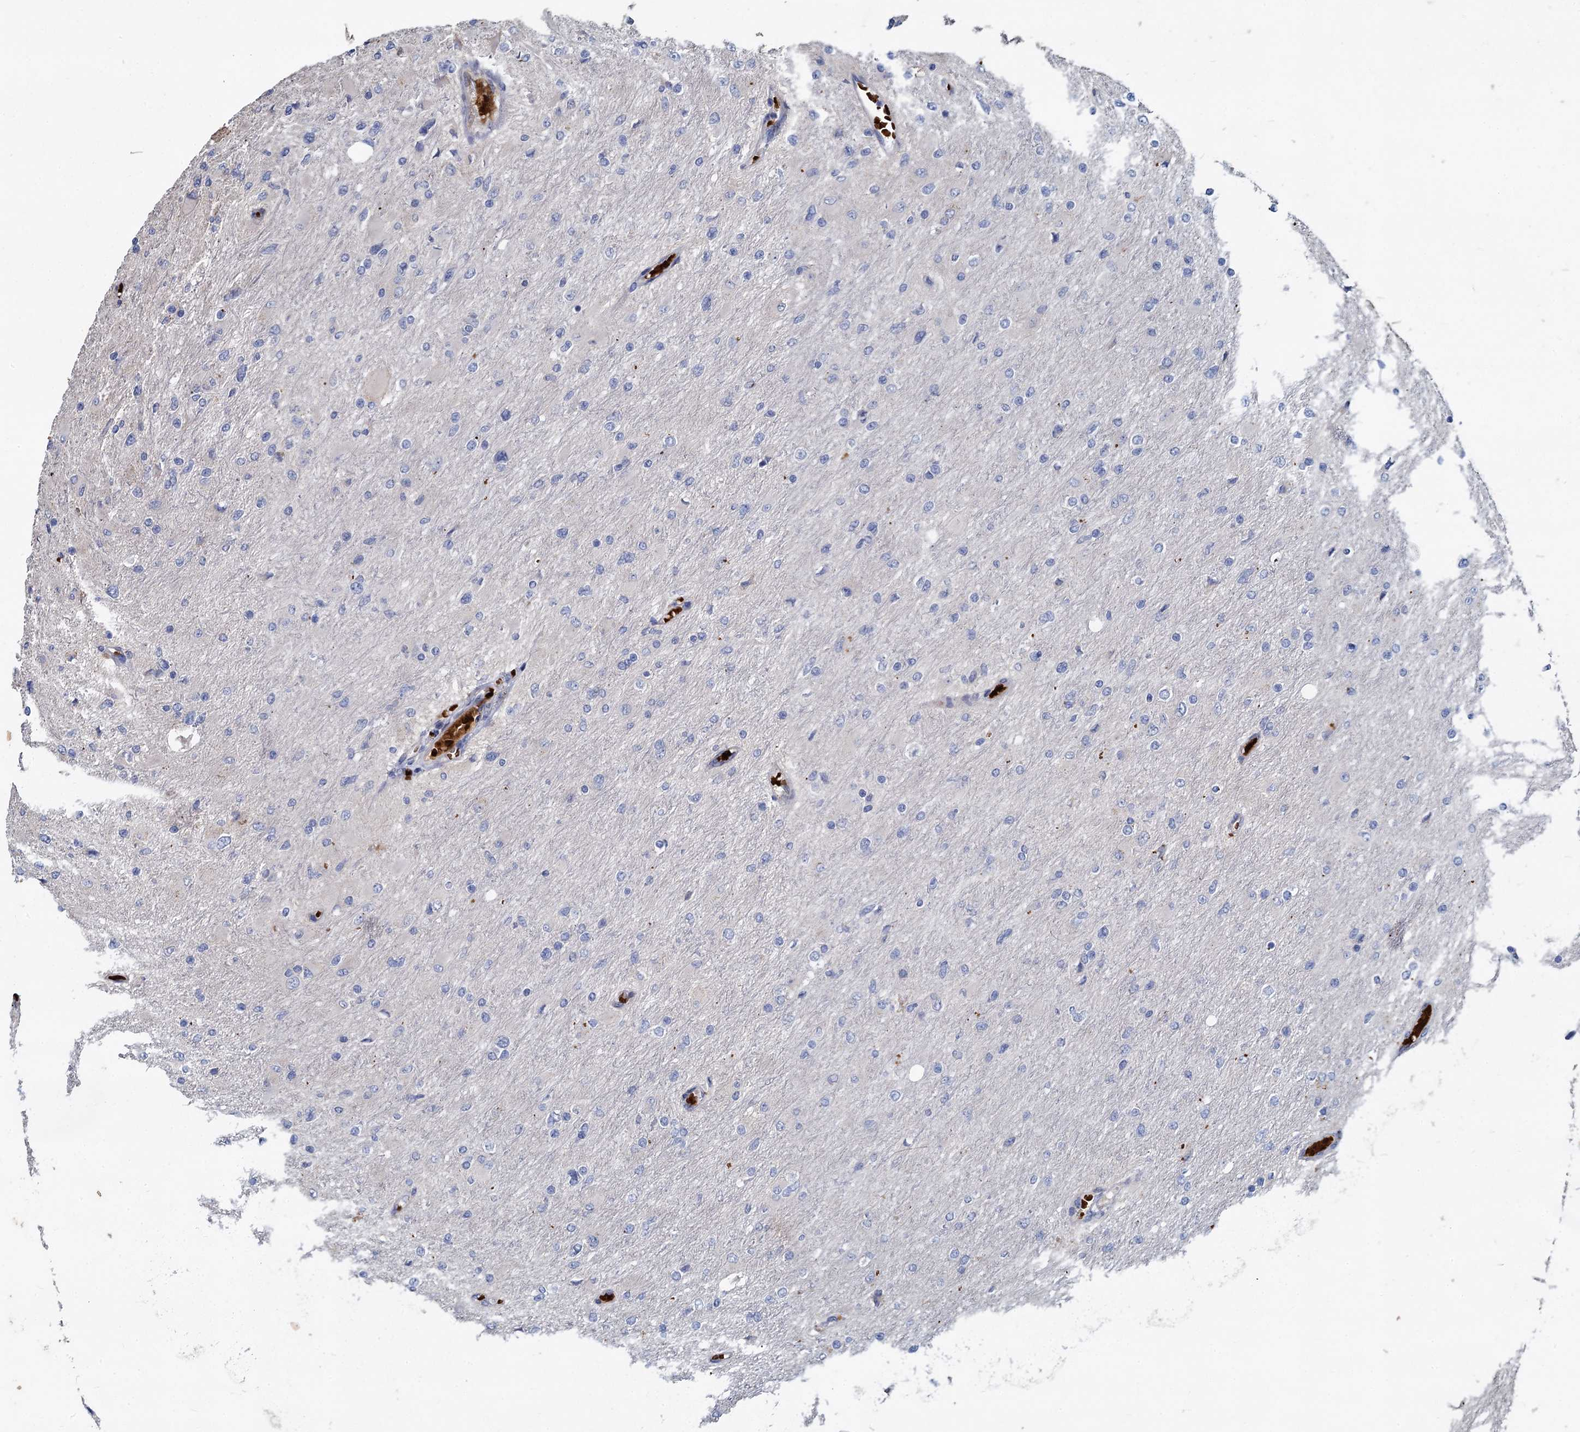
{"staining": {"intensity": "negative", "quantity": "none", "location": "none"}, "tissue": "glioma", "cell_type": "Tumor cells", "image_type": "cancer", "snomed": [{"axis": "morphology", "description": "Glioma, malignant, High grade"}, {"axis": "topography", "description": "Cerebral cortex"}], "caption": "This micrograph is of malignant glioma (high-grade) stained with immunohistochemistry (IHC) to label a protein in brown with the nuclei are counter-stained blue. There is no staining in tumor cells. (DAB (3,3'-diaminobenzidine) immunohistochemistry (IHC), high magnification).", "gene": "TCTN2", "patient": {"sex": "female", "age": 36}}